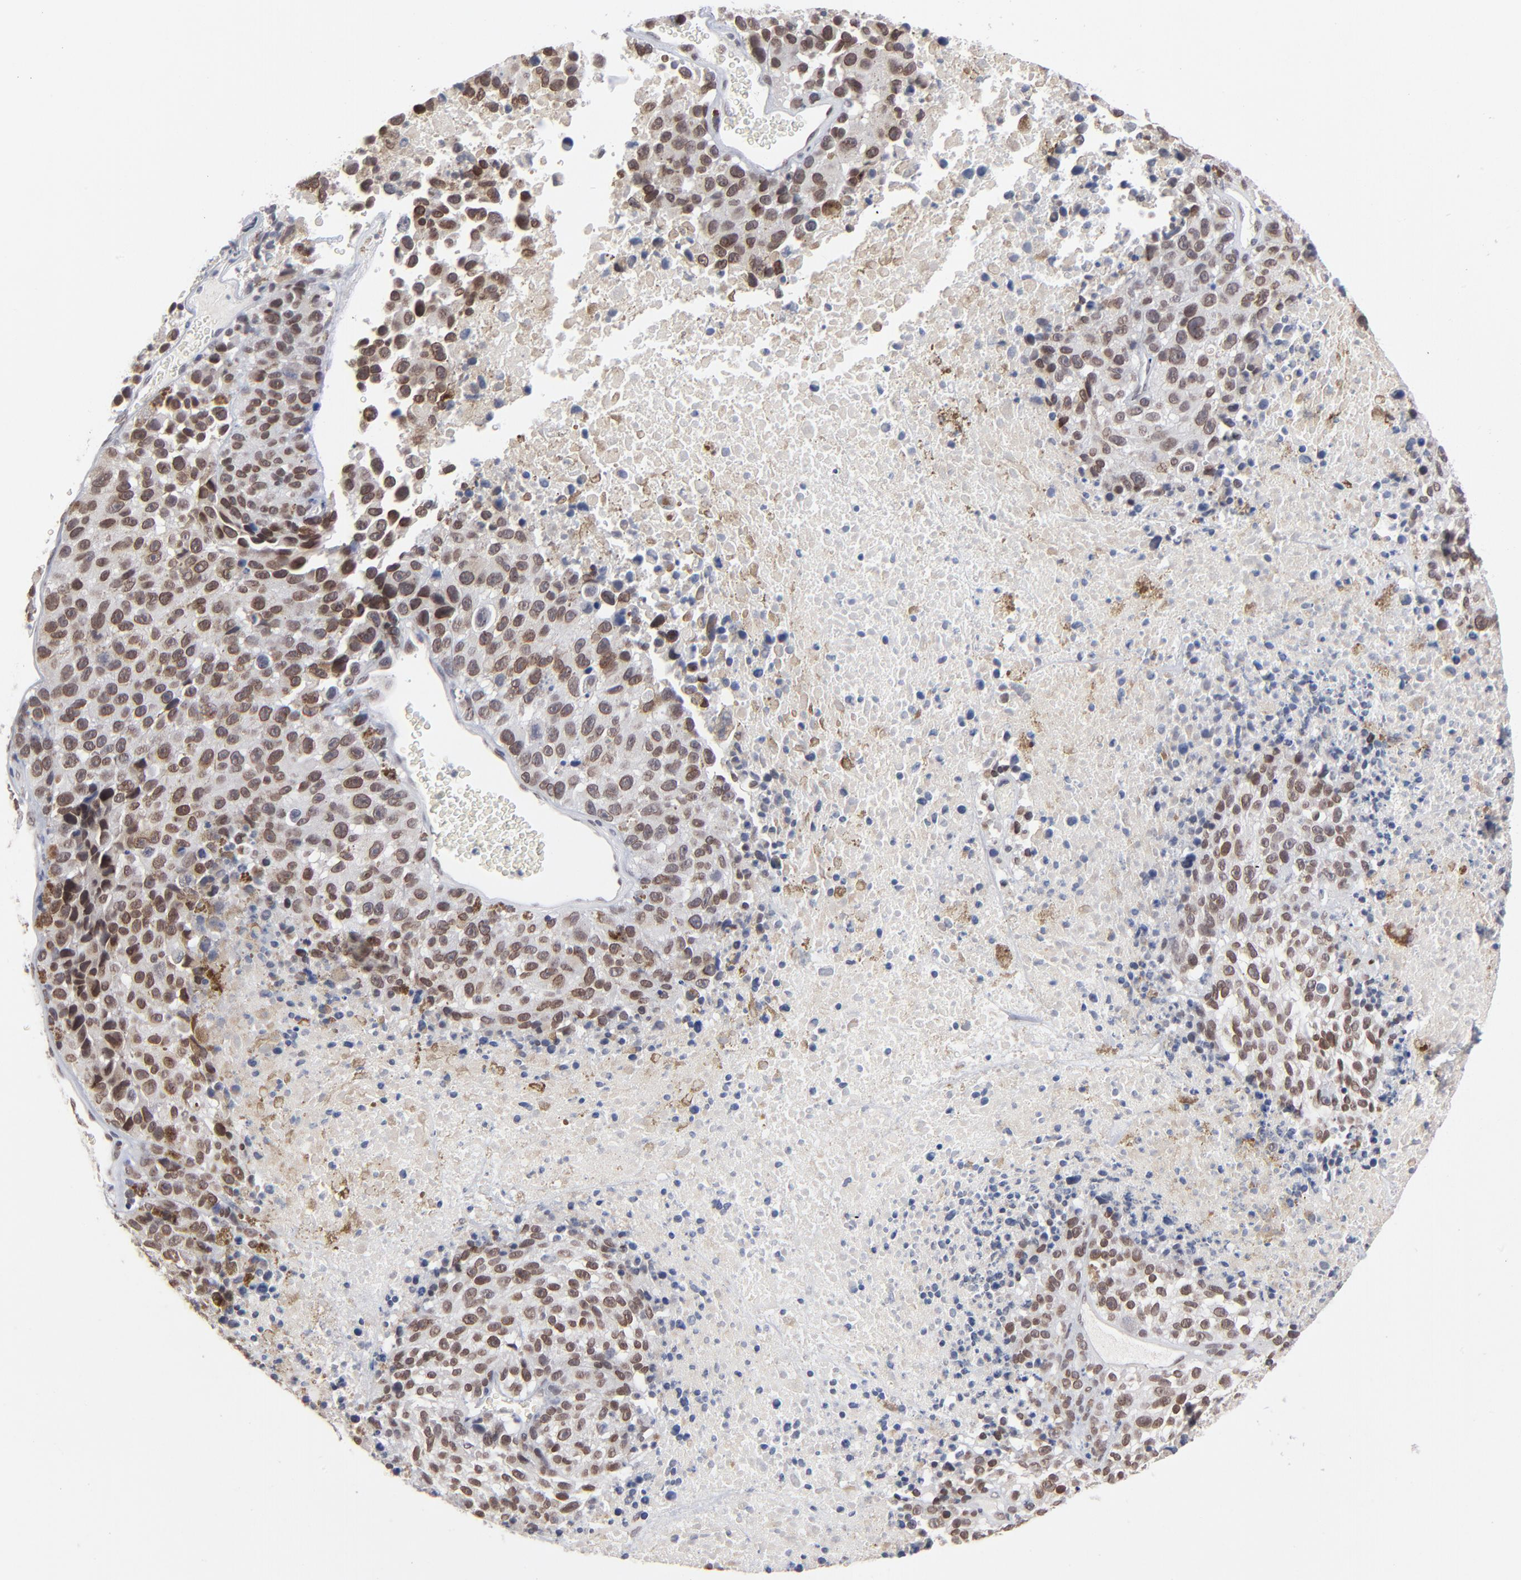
{"staining": {"intensity": "weak", "quantity": ">75%", "location": "nuclear"}, "tissue": "melanoma", "cell_type": "Tumor cells", "image_type": "cancer", "snomed": [{"axis": "morphology", "description": "Malignant melanoma, Metastatic site"}, {"axis": "topography", "description": "Cerebral cortex"}], "caption": "A micrograph of malignant melanoma (metastatic site) stained for a protein shows weak nuclear brown staining in tumor cells.", "gene": "MBIP", "patient": {"sex": "female", "age": 52}}